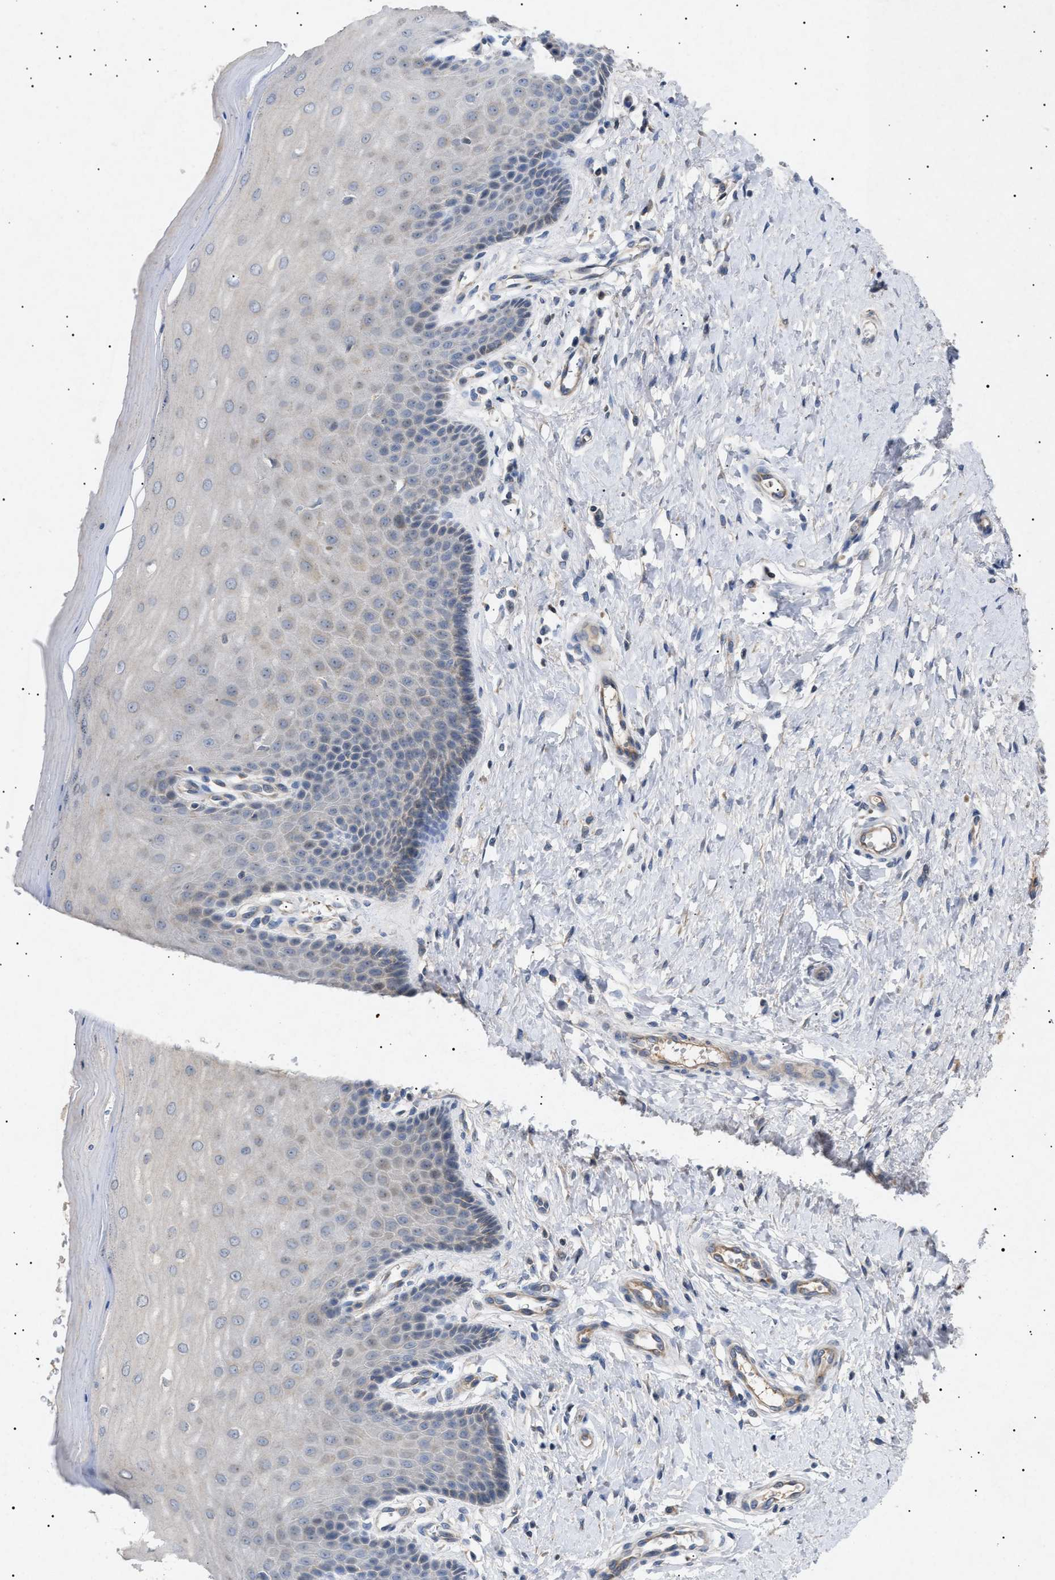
{"staining": {"intensity": "moderate", "quantity": "<25%", "location": "cytoplasmic/membranous"}, "tissue": "cervix", "cell_type": "Glandular cells", "image_type": "normal", "snomed": [{"axis": "morphology", "description": "Normal tissue, NOS"}, {"axis": "topography", "description": "Cervix"}], "caption": "Protein staining shows moderate cytoplasmic/membranous expression in about <25% of glandular cells in normal cervix. (DAB (3,3'-diaminobenzidine) = brown stain, brightfield microscopy at high magnification).", "gene": "SIRT5", "patient": {"sex": "female", "age": 55}}